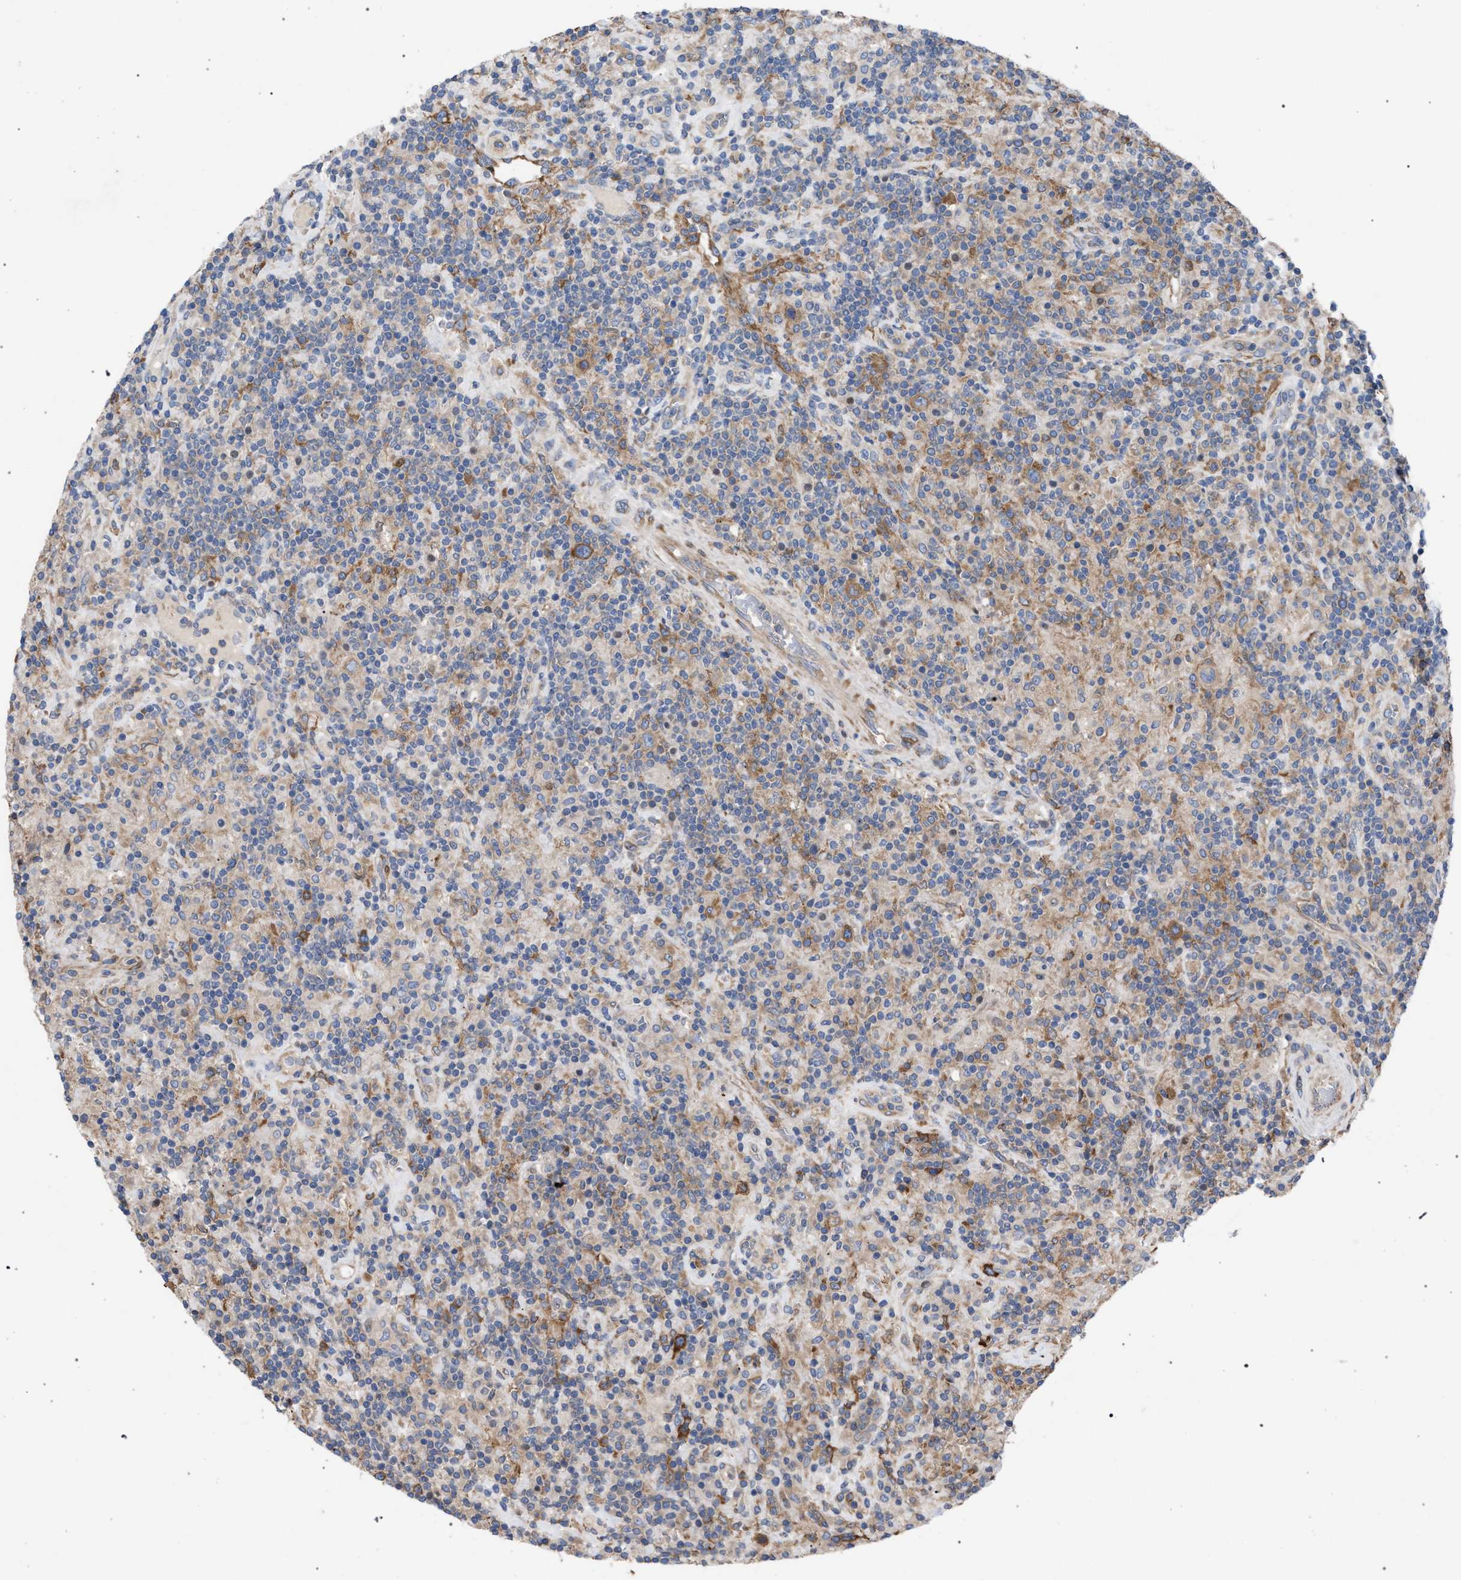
{"staining": {"intensity": "moderate", "quantity": ">75%", "location": "cytoplasmic/membranous"}, "tissue": "lymphoma", "cell_type": "Tumor cells", "image_type": "cancer", "snomed": [{"axis": "morphology", "description": "Hodgkin's disease, NOS"}, {"axis": "topography", "description": "Lymph node"}], "caption": "This image demonstrates immunohistochemistry staining of lymphoma, with medium moderate cytoplasmic/membranous expression in approximately >75% of tumor cells.", "gene": "CDR2L", "patient": {"sex": "male", "age": 70}}